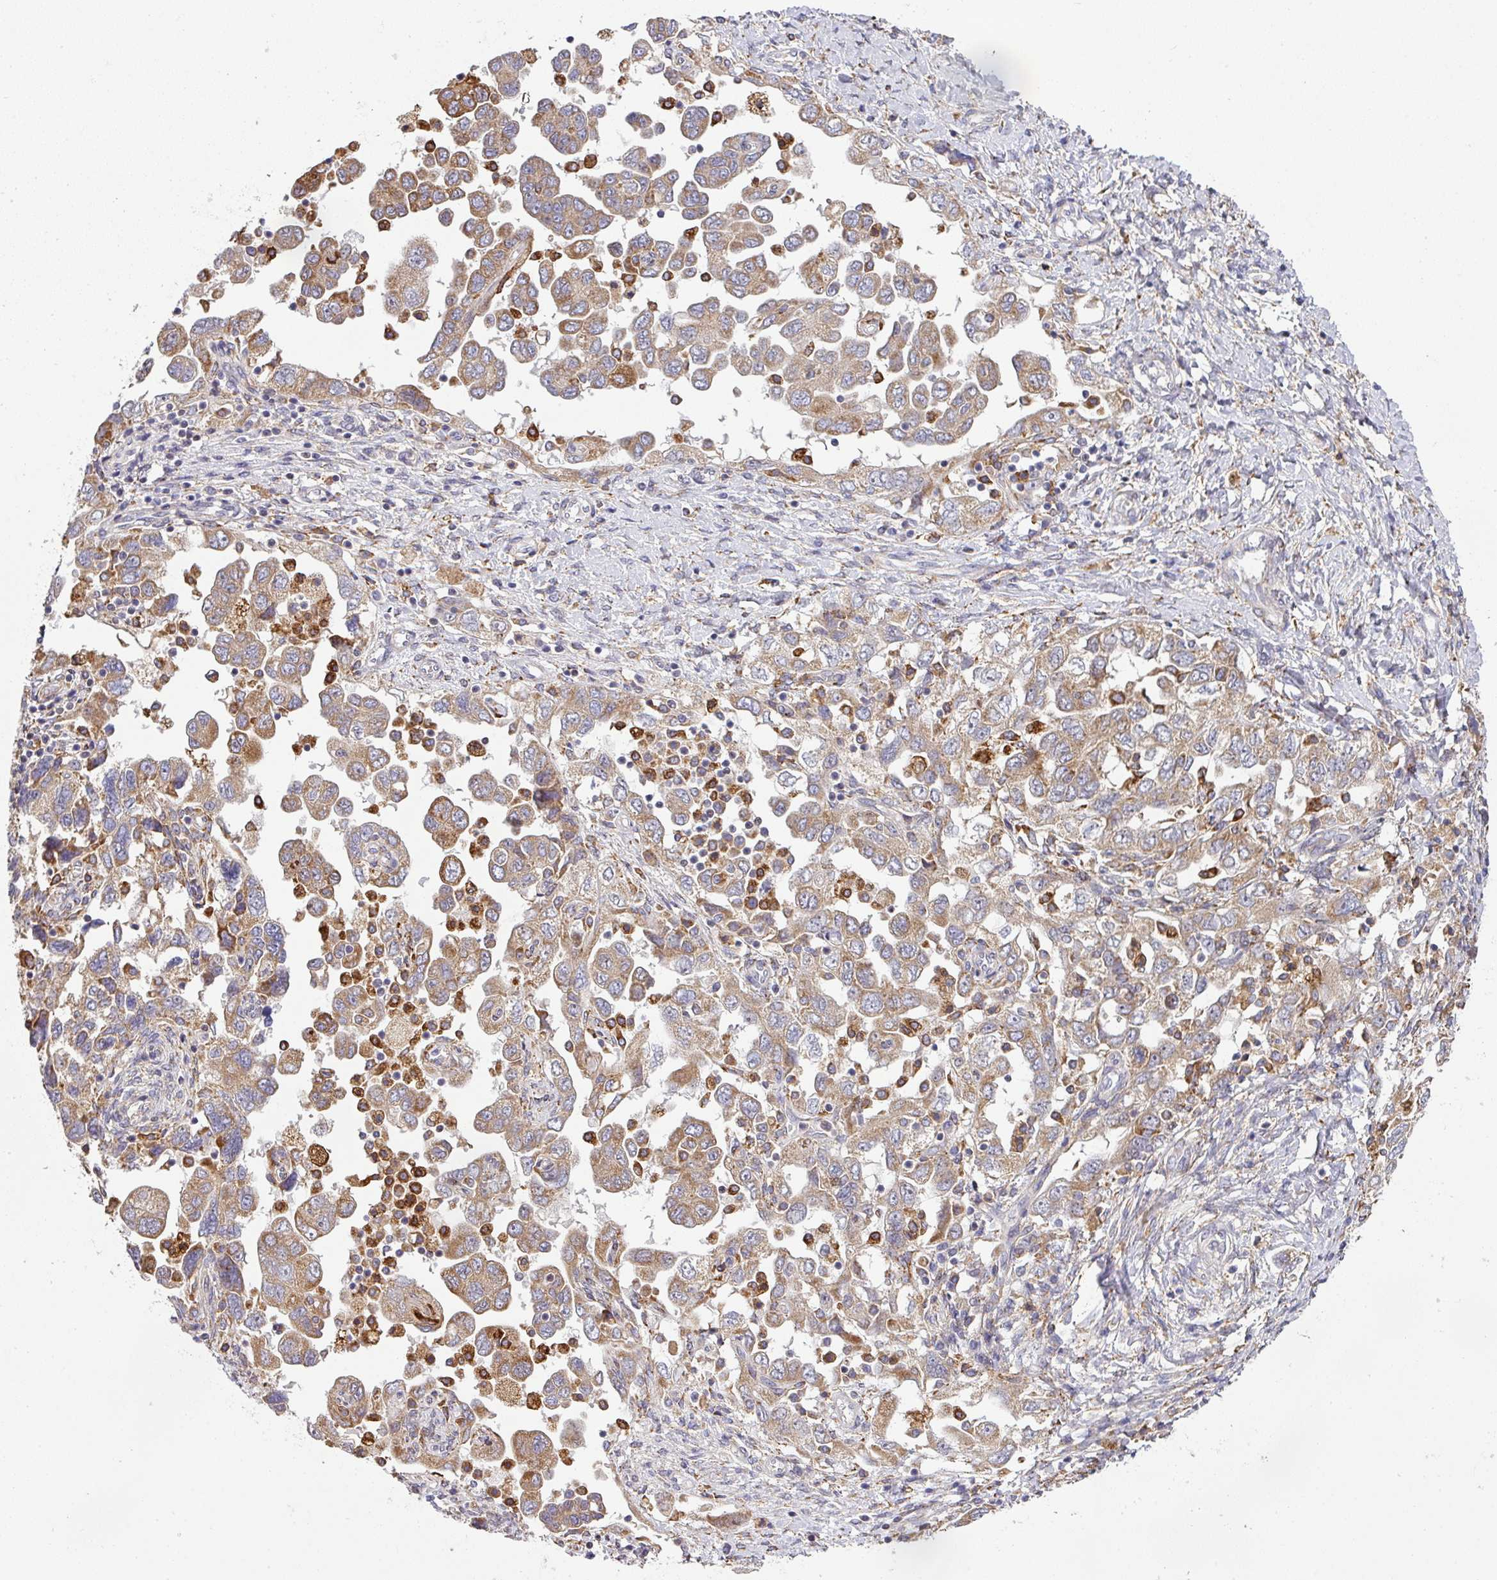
{"staining": {"intensity": "moderate", "quantity": "25%-75%", "location": "cytoplasmic/membranous"}, "tissue": "ovarian cancer", "cell_type": "Tumor cells", "image_type": "cancer", "snomed": [{"axis": "morphology", "description": "Carcinoma, NOS"}, {"axis": "morphology", "description": "Cystadenocarcinoma, serous, NOS"}, {"axis": "topography", "description": "Ovary"}], "caption": "A histopathology image showing moderate cytoplasmic/membranous positivity in approximately 25%-75% of tumor cells in ovarian cancer, as visualized by brown immunohistochemical staining.", "gene": "ZNF268", "patient": {"sex": "female", "age": 69}}